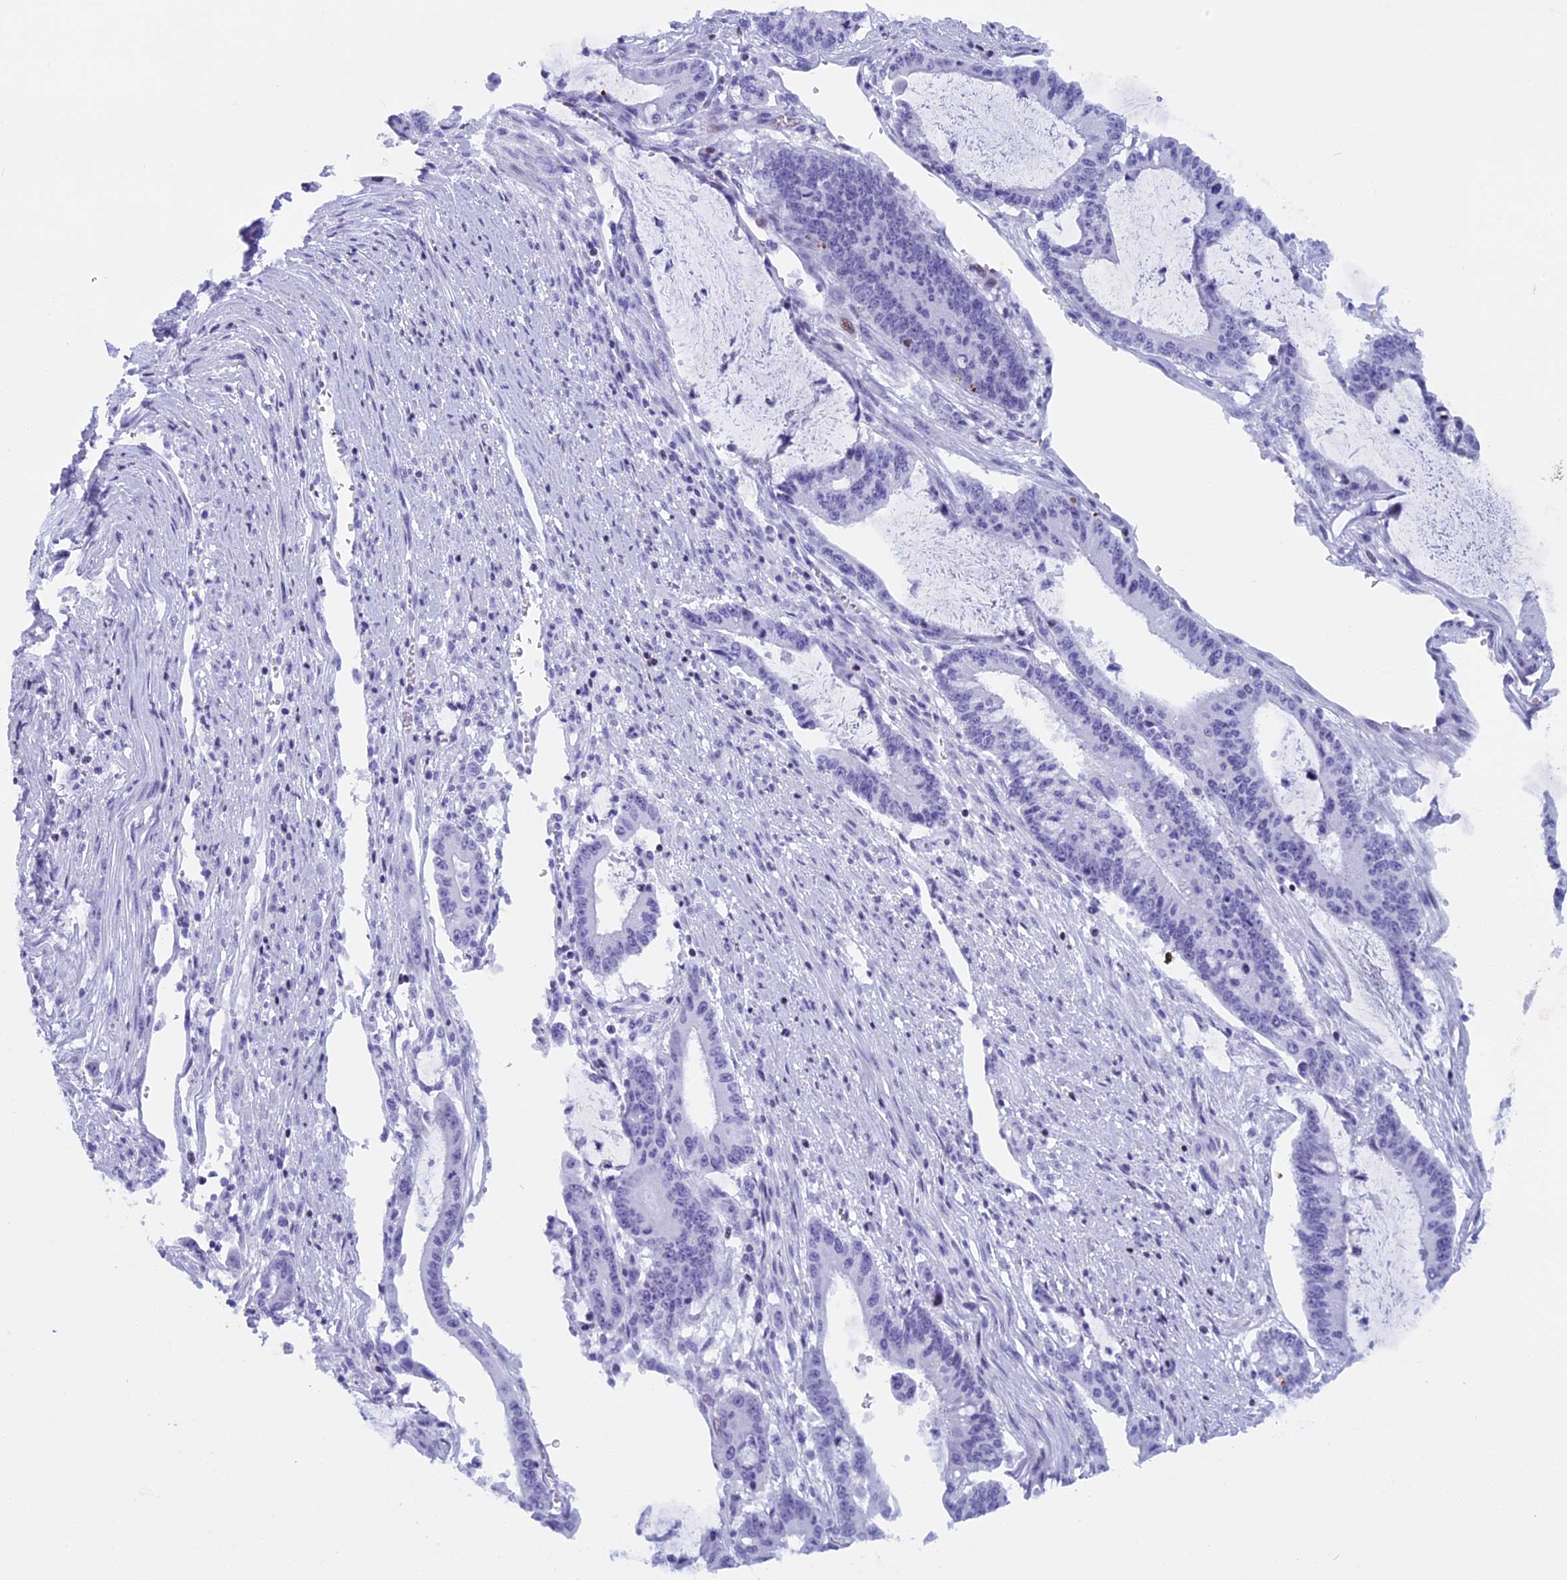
{"staining": {"intensity": "negative", "quantity": "none", "location": "none"}, "tissue": "pancreatic cancer", "cell_type": "Tumor cells", "image_type": "cancer", "snomed": [{"axis": "morphology", "description": "Adenocarcinoma, NOS"}, {"axis": "topography", "description": "Pancreas"}], "caption": "Immunohistochemistry (IHC) image of human pancreatic adenocarcinoma stained for a protein (brown), which demonstrates no expression in tumor cells.", "gene": "KCTD21", "patient": {"sex": "female", "age": 50}}